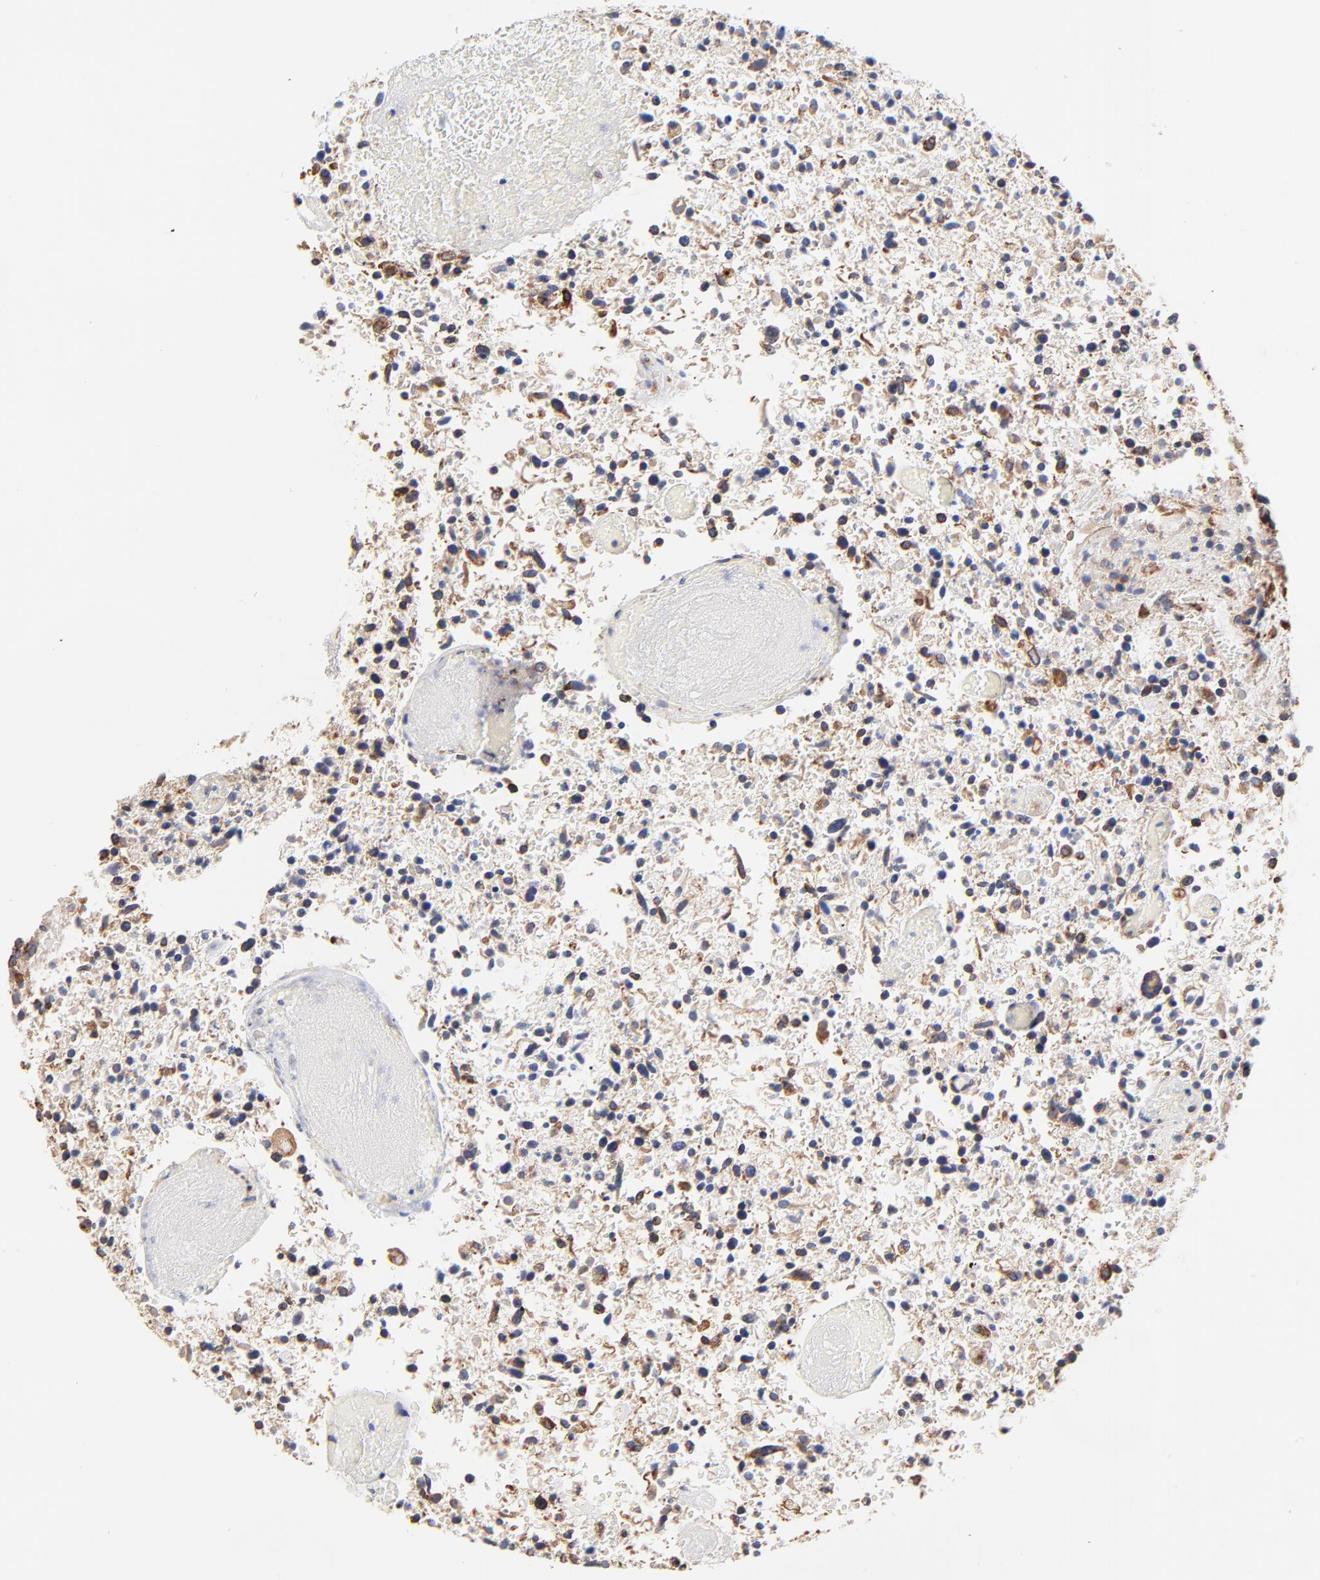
{"staining": {"intensity": "moderate", "quantity": "25%-75%", "location": "cytoplasmic/membranous"}, "tissue": "glioma", "cell_type": "Tumor cells", "image_type": "cancer", "snomed": [{"axis": "morphology", "description": "Glioma, malignant, High grade"}, {"axis": "topography", "description": "Brain"}], "caption": "IHC image of glioma stained for a protein (brown), which displays medium levels of moderate cytoplasmic/membranous expression in about 25%-75% of tumor cells.", "gene": "LMAN1", "patient": {"sex": "male", "age": 72}}